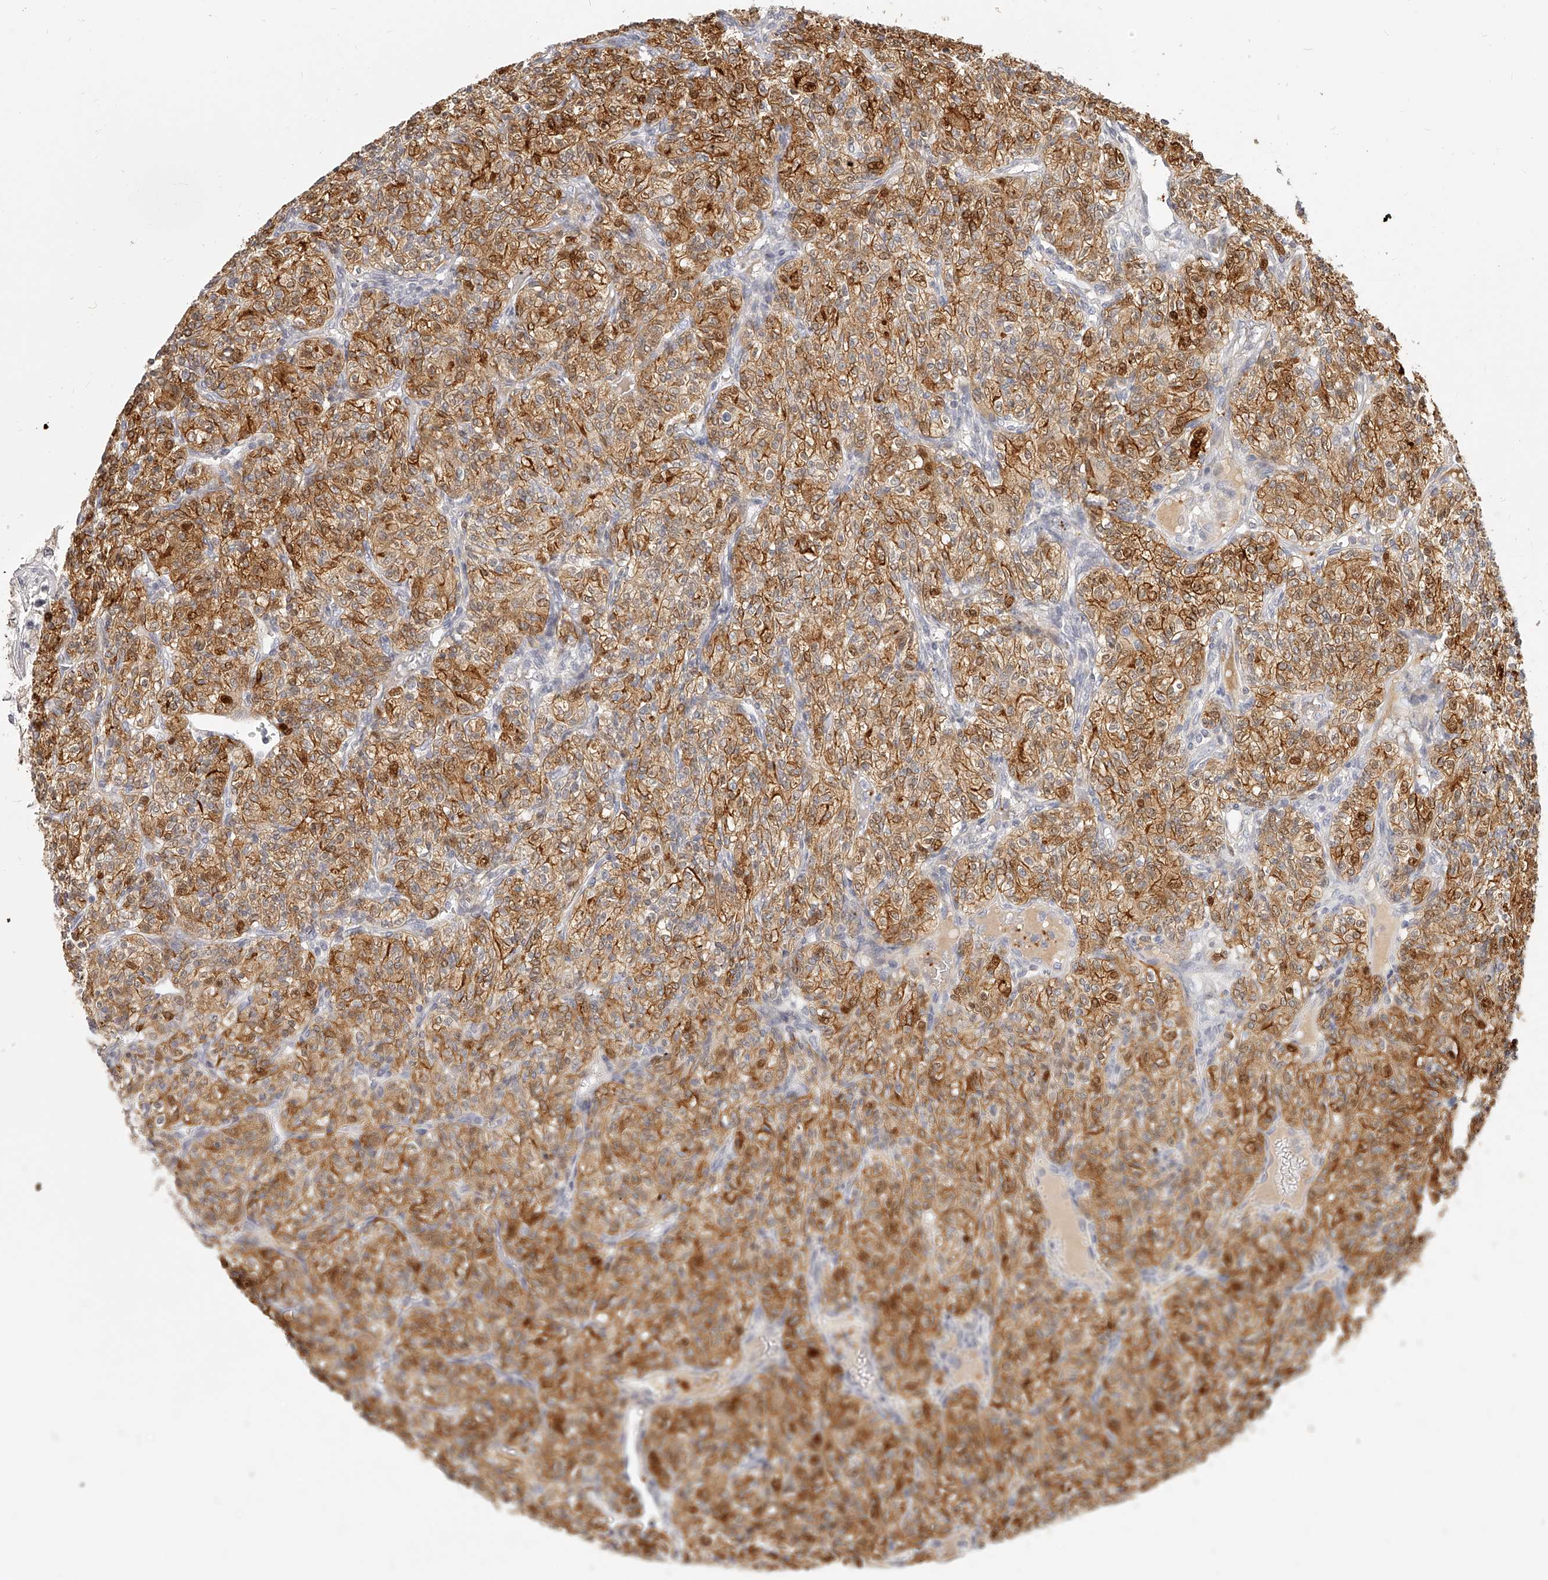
{"staining": {"intensity": "moderate", "quantity": ">75%", "location": "cytoplasmic/membranous"}, "tissue": "renal cancer", "cell_type": "Tumor cells", "image_type": "cancer", "snomed": [{"axis": "morphology", "description": "Adenocarcinoma, NOS"}, {"axis": "topography", "description": "Kidney"}], "caption": "IHC (DAB (3,3'-diaminobenzidine)) staining of adenocarcinoma (renal) reveals moderate cytoplasmic/membranous protein staining in about >75% of tumor cells.", "gene": "ITGB3", "patient": {"sex": "male", "age": 77}}